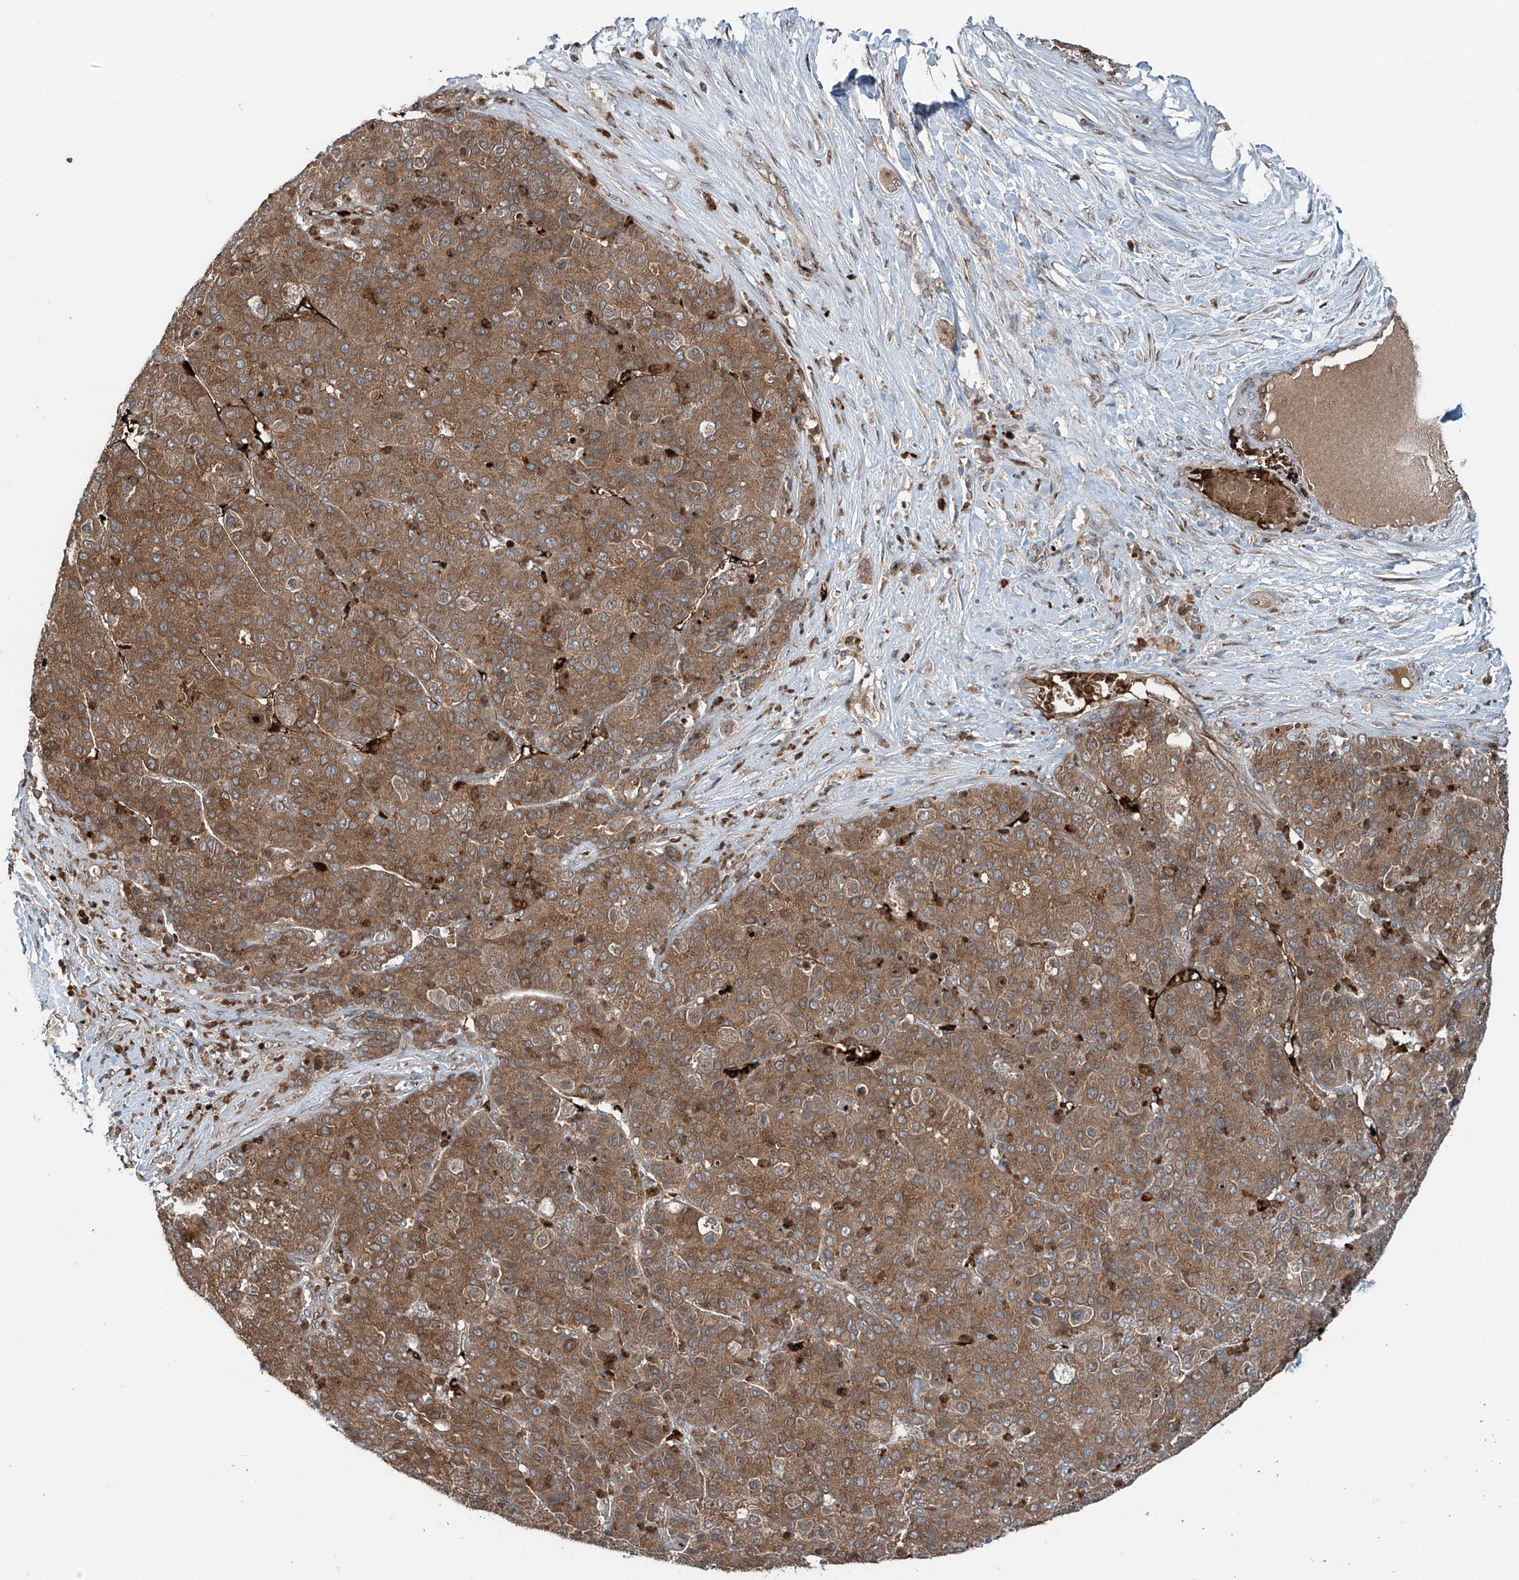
{"staining": {"intensity": "moderate", "quantity": ">75%", "location": "cytoplasmic/membranous"}, "tissue": "liver cancer", "cell_type": "Tumor cells", "image_type": "cancer", "snomed": [{"axis": "morphology", "description": "Carcinoma, Hepatocellular, NOS"}, {"axis": "topography", "description": "Liver"}], "caption": "Hepatocellular carcinoma (liver) stained for a protein reveals moderate cytoplasmic/membranous positivity in tumor cells.", "gene": "ZDHHC9", "patient": {"sex": "male", "age": 65}}